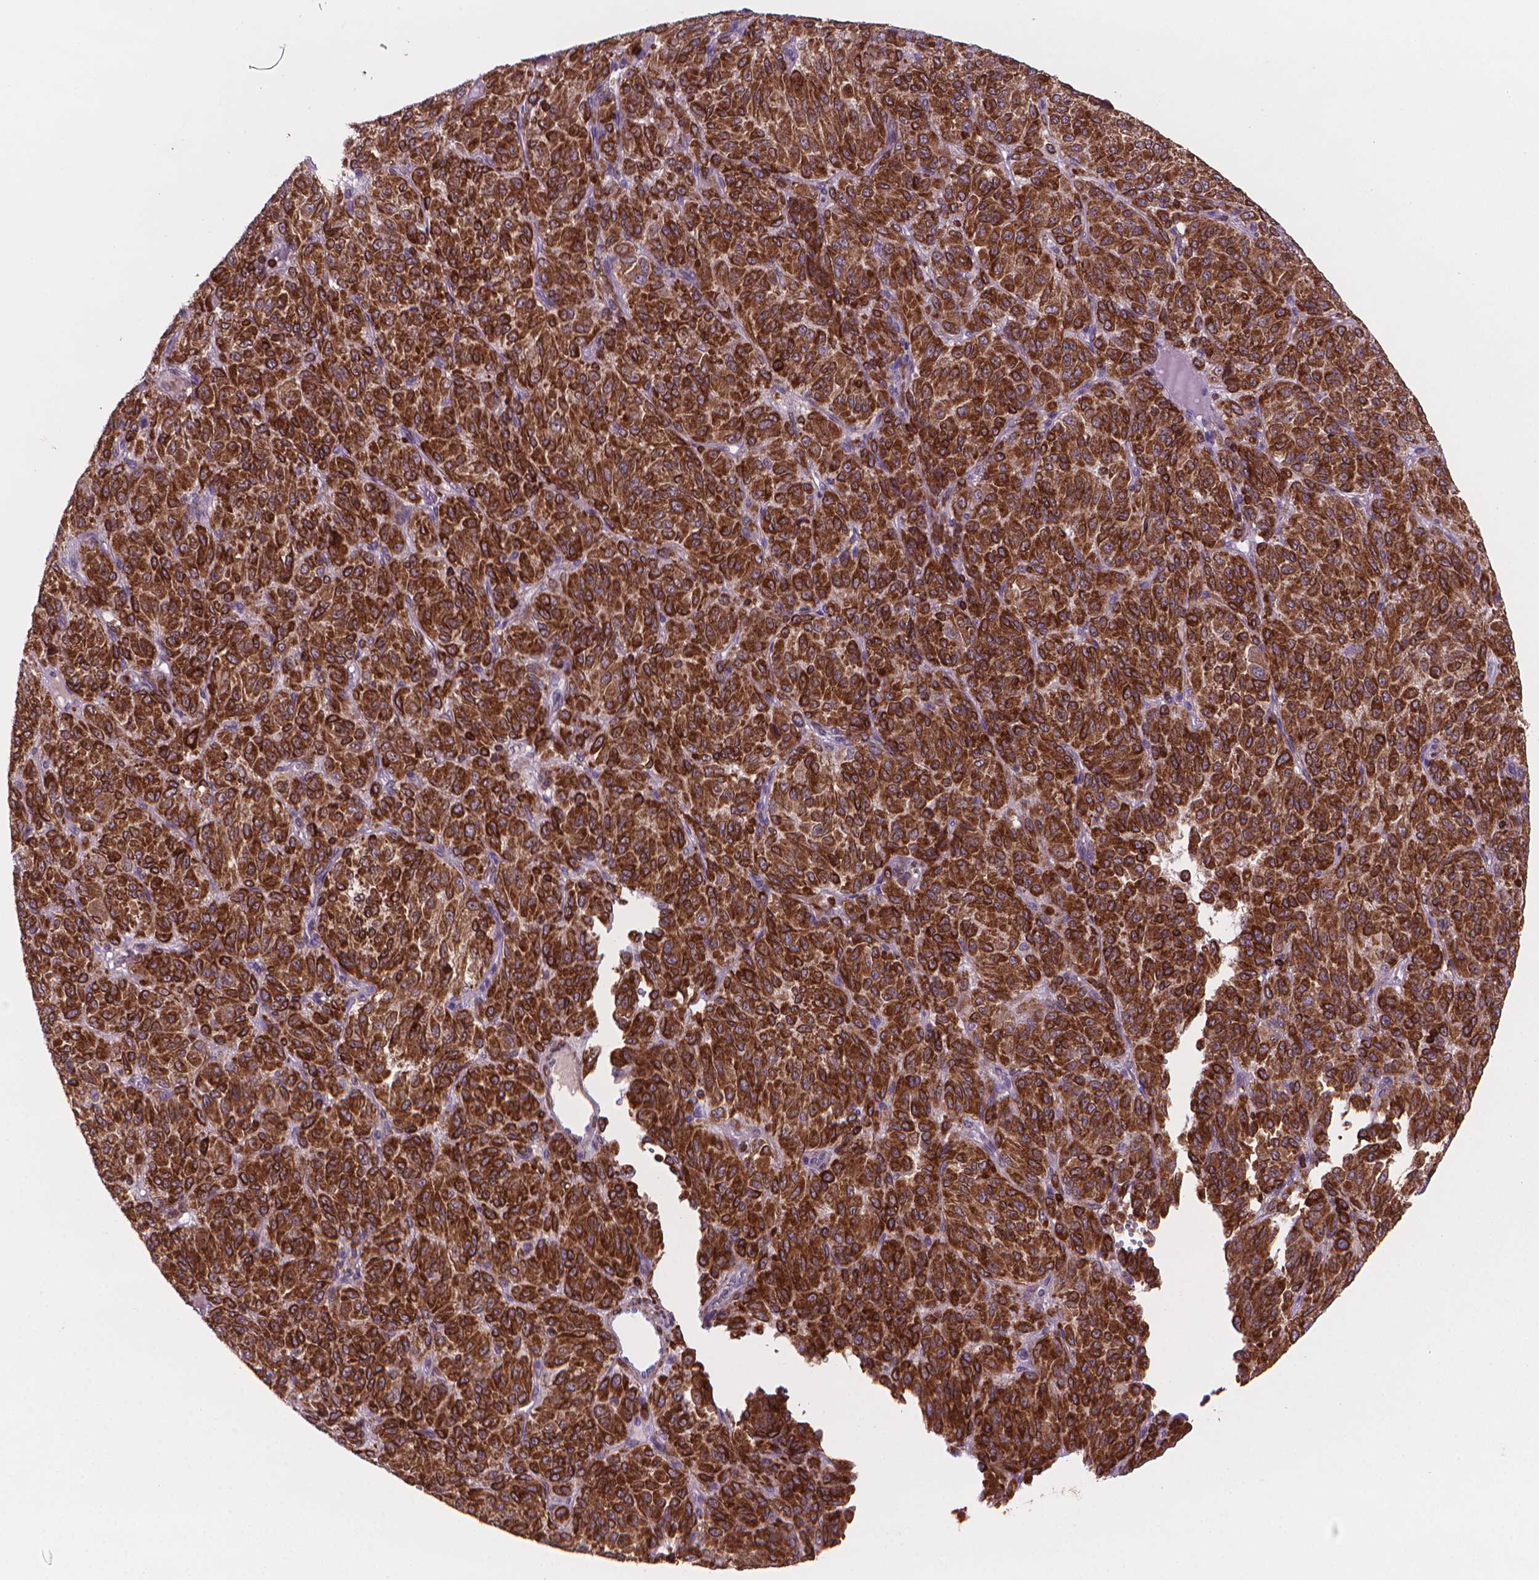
{"staining": {"intensity": "strong", "quantity": ">75%", "location": "cytoplasmic/membranous"}, "tissue": "melanoma", "cell_type": "Tumor cells", "image_type": "cancer", "snomed": [{"axis": "morphology", "description": "Malignant melanoma, Metastatic site"}, {"axis": "topography", "description": "Brain"}], "caption": "DAB immunohistochemical staining of human melanoma reveals strong cytoplasmic/membranous protein staining in about >75% of tumor cells. (DAB IHC with brightfield microscopy, high magnification).", "gene": "BCL2", "patient": {"sex": "female", "age": 56}}